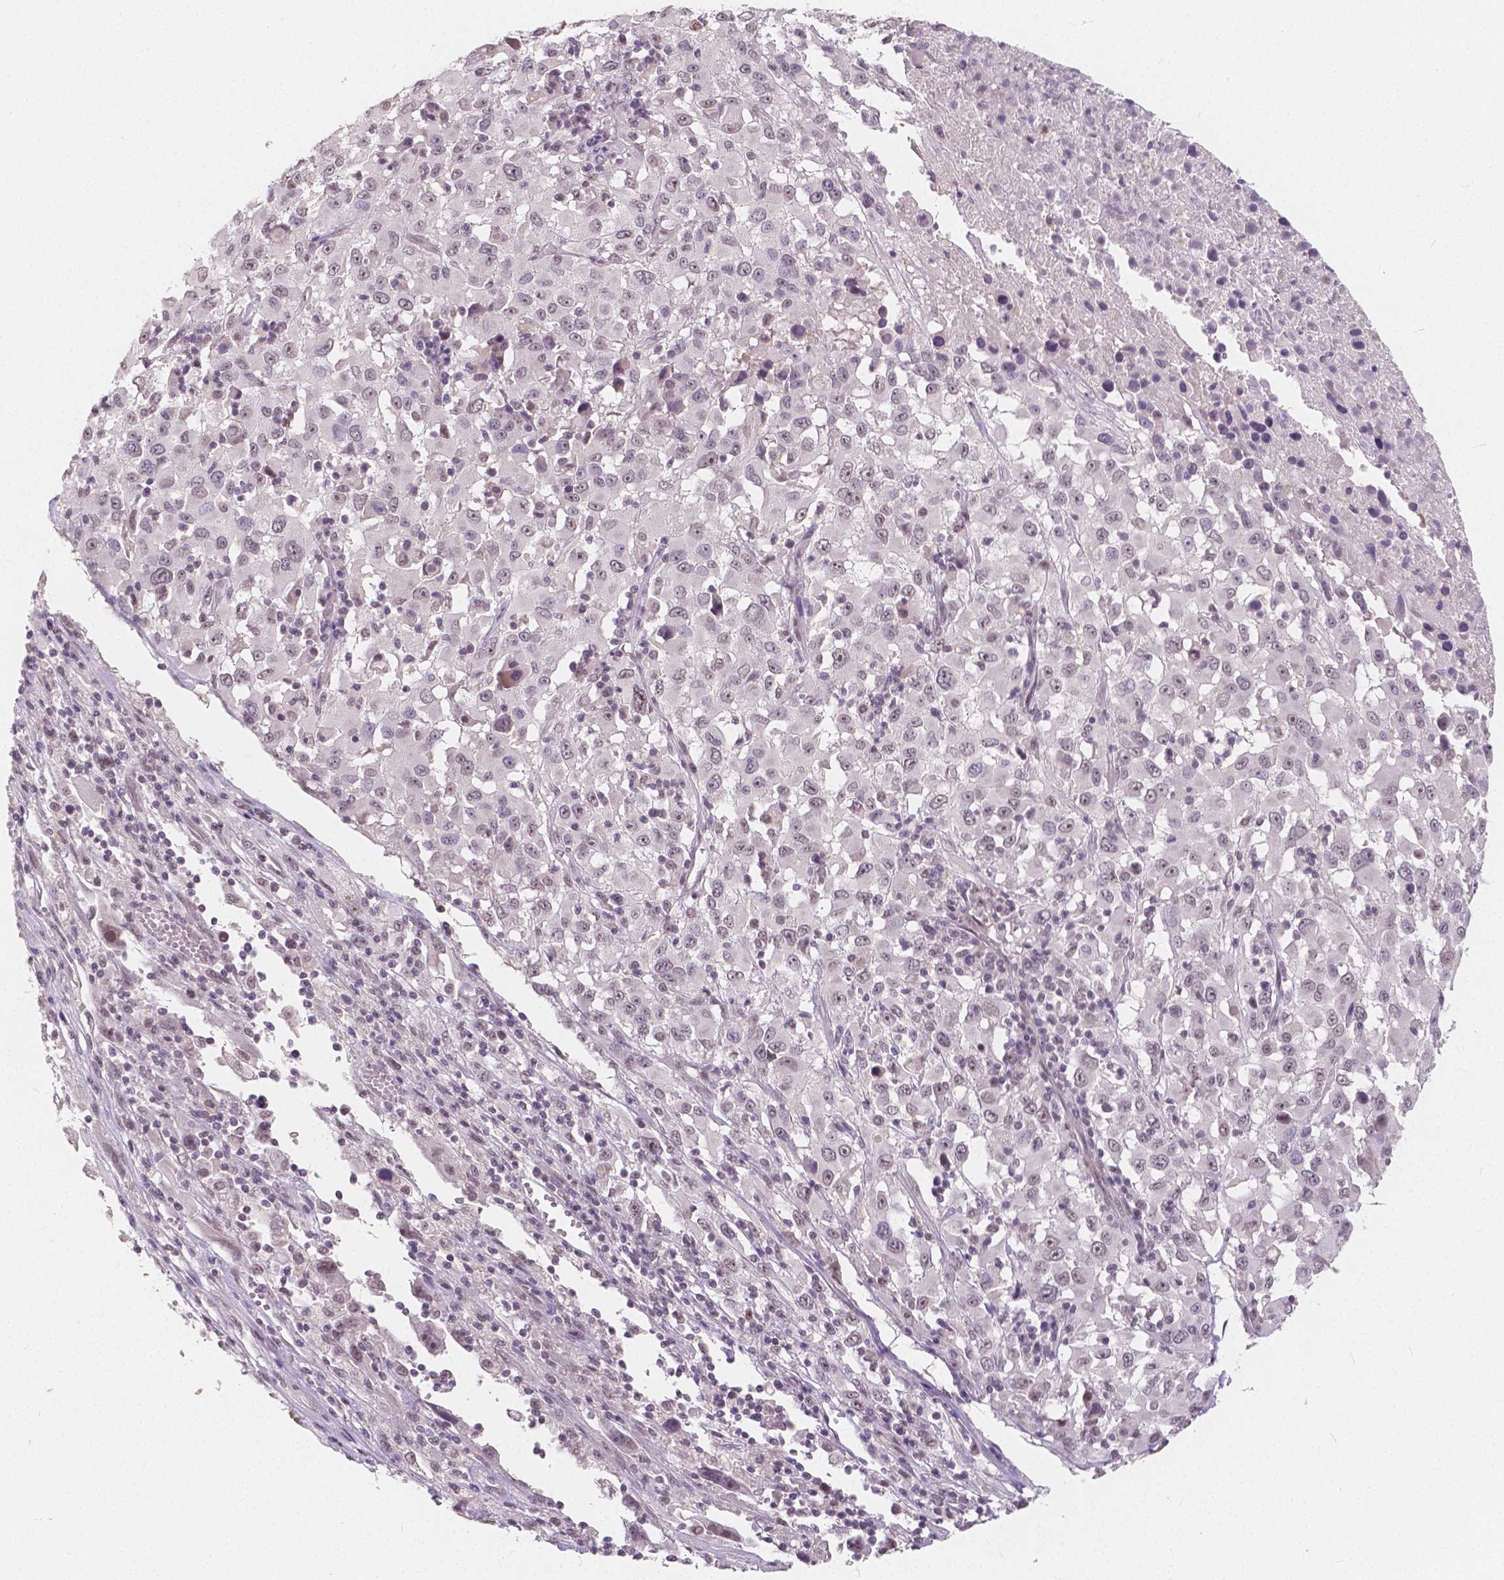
{"staining": {"intensity": "weak", "quantity": "<25%", "location": "nuclear"}, "tissue": "melanoma", "cell_type": "Tumor cells", "image_type": "cancer", "snomed": [{"axis": "morphology", "description": "Malignant melanoma, Metastatic site"}, {"axis": "topography", "description": "Soft tissue"}], "caption": "The IHC photomicrograph has no significant staining in tumor cells of malignant melanoma (metastatic site) tissue.", "gene": "NOLC1", "patient": {"sex": "male", "age": 50}}